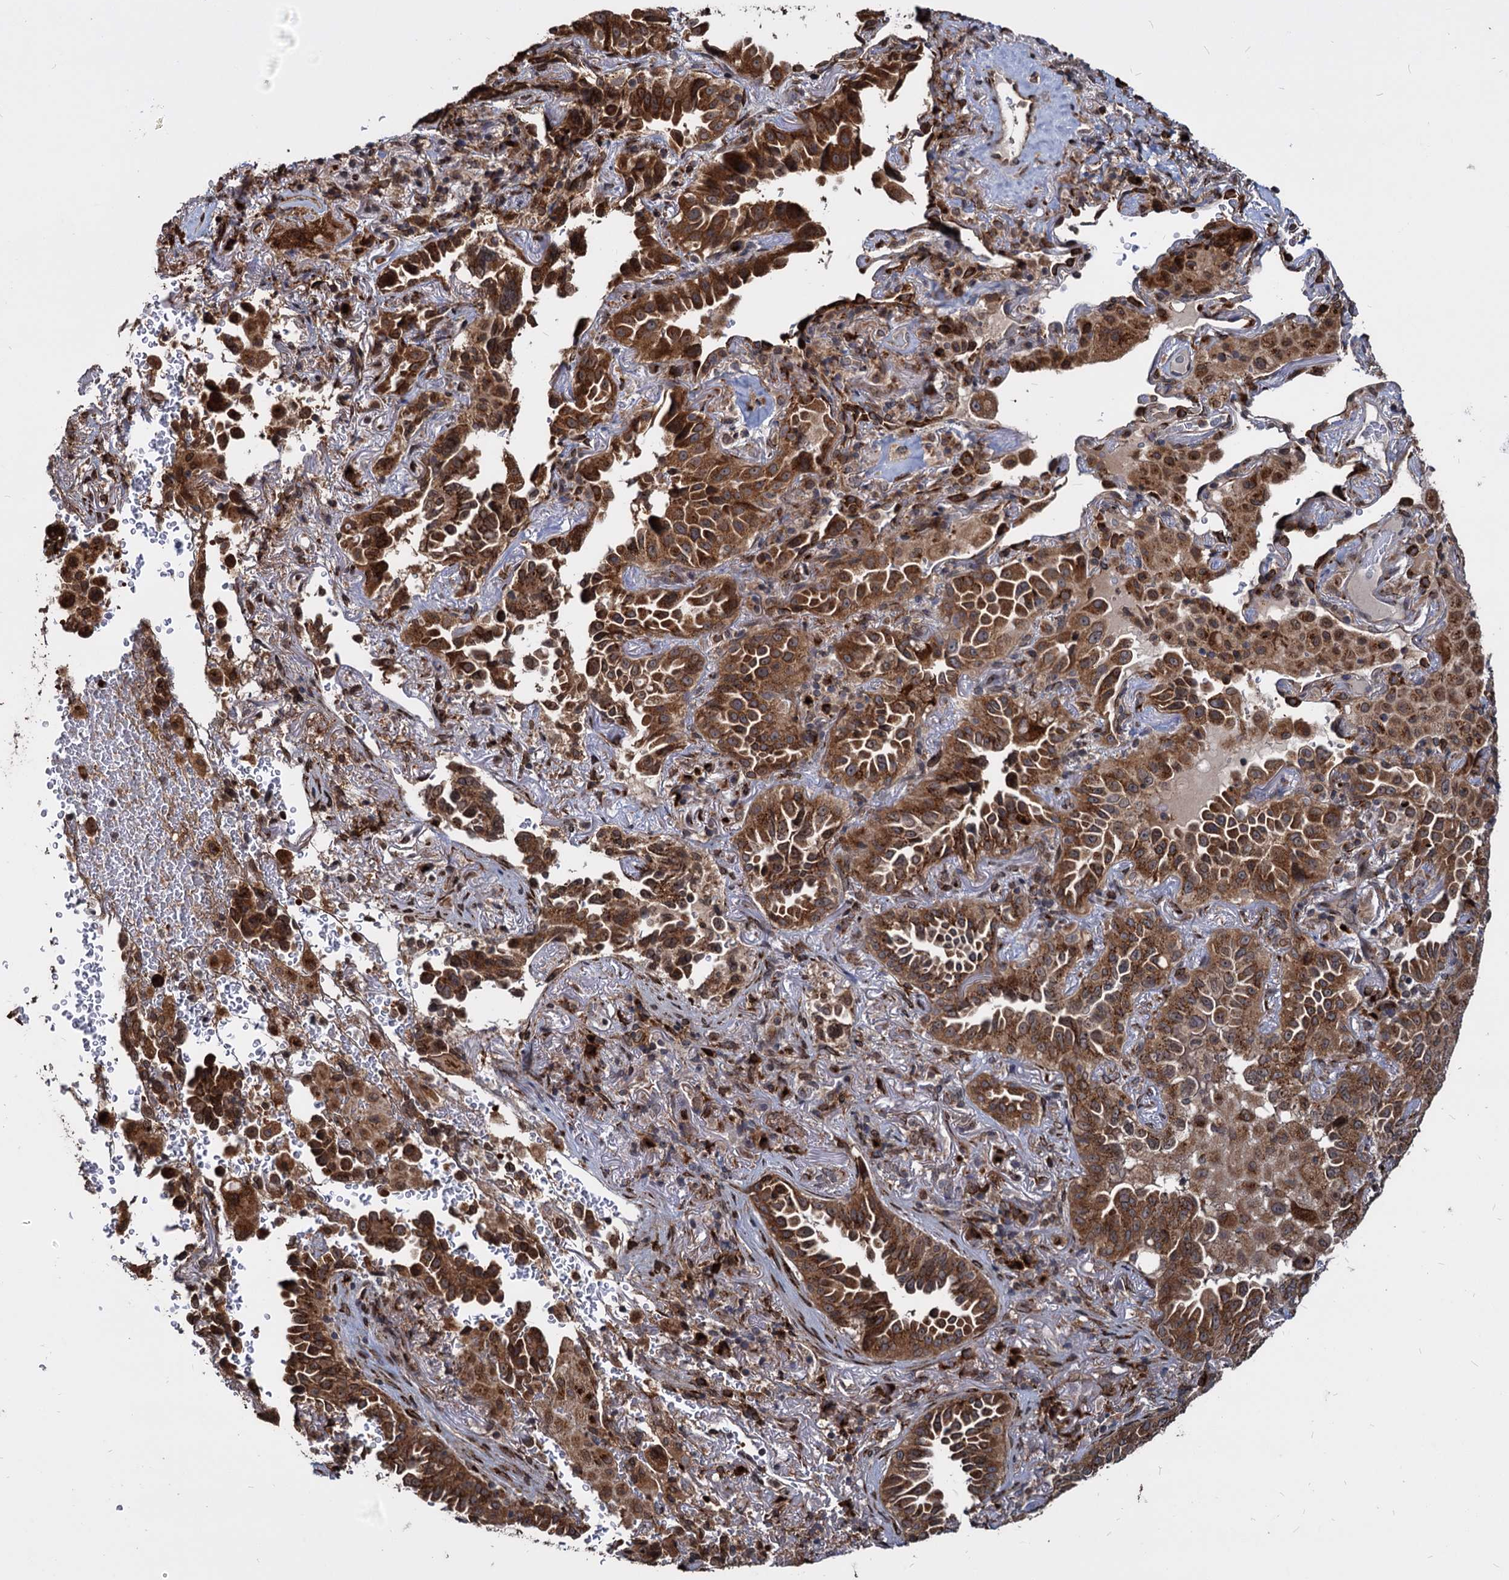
{"staining": {"intensity": "strong", "quantity": ">75%", "location": "cytoplasmic/membranous"}, "tissue": "lung cancer", "cell_type": "Tumor cells", "image_type": "cancer", "snomed": [{"axis": "morphology", "description": "Adenocarcinoma, NOS"}, {"axis": "topography", "description": "Lung"}], "caption": "Lung cancer (adenocarcinoma) stained with a brown dye shows strong cytoplasmic/membranous positive expression in about >75% of tumor cells.", "gene": "SAAL1", "patient": {"sex": "female", "age": 69}}